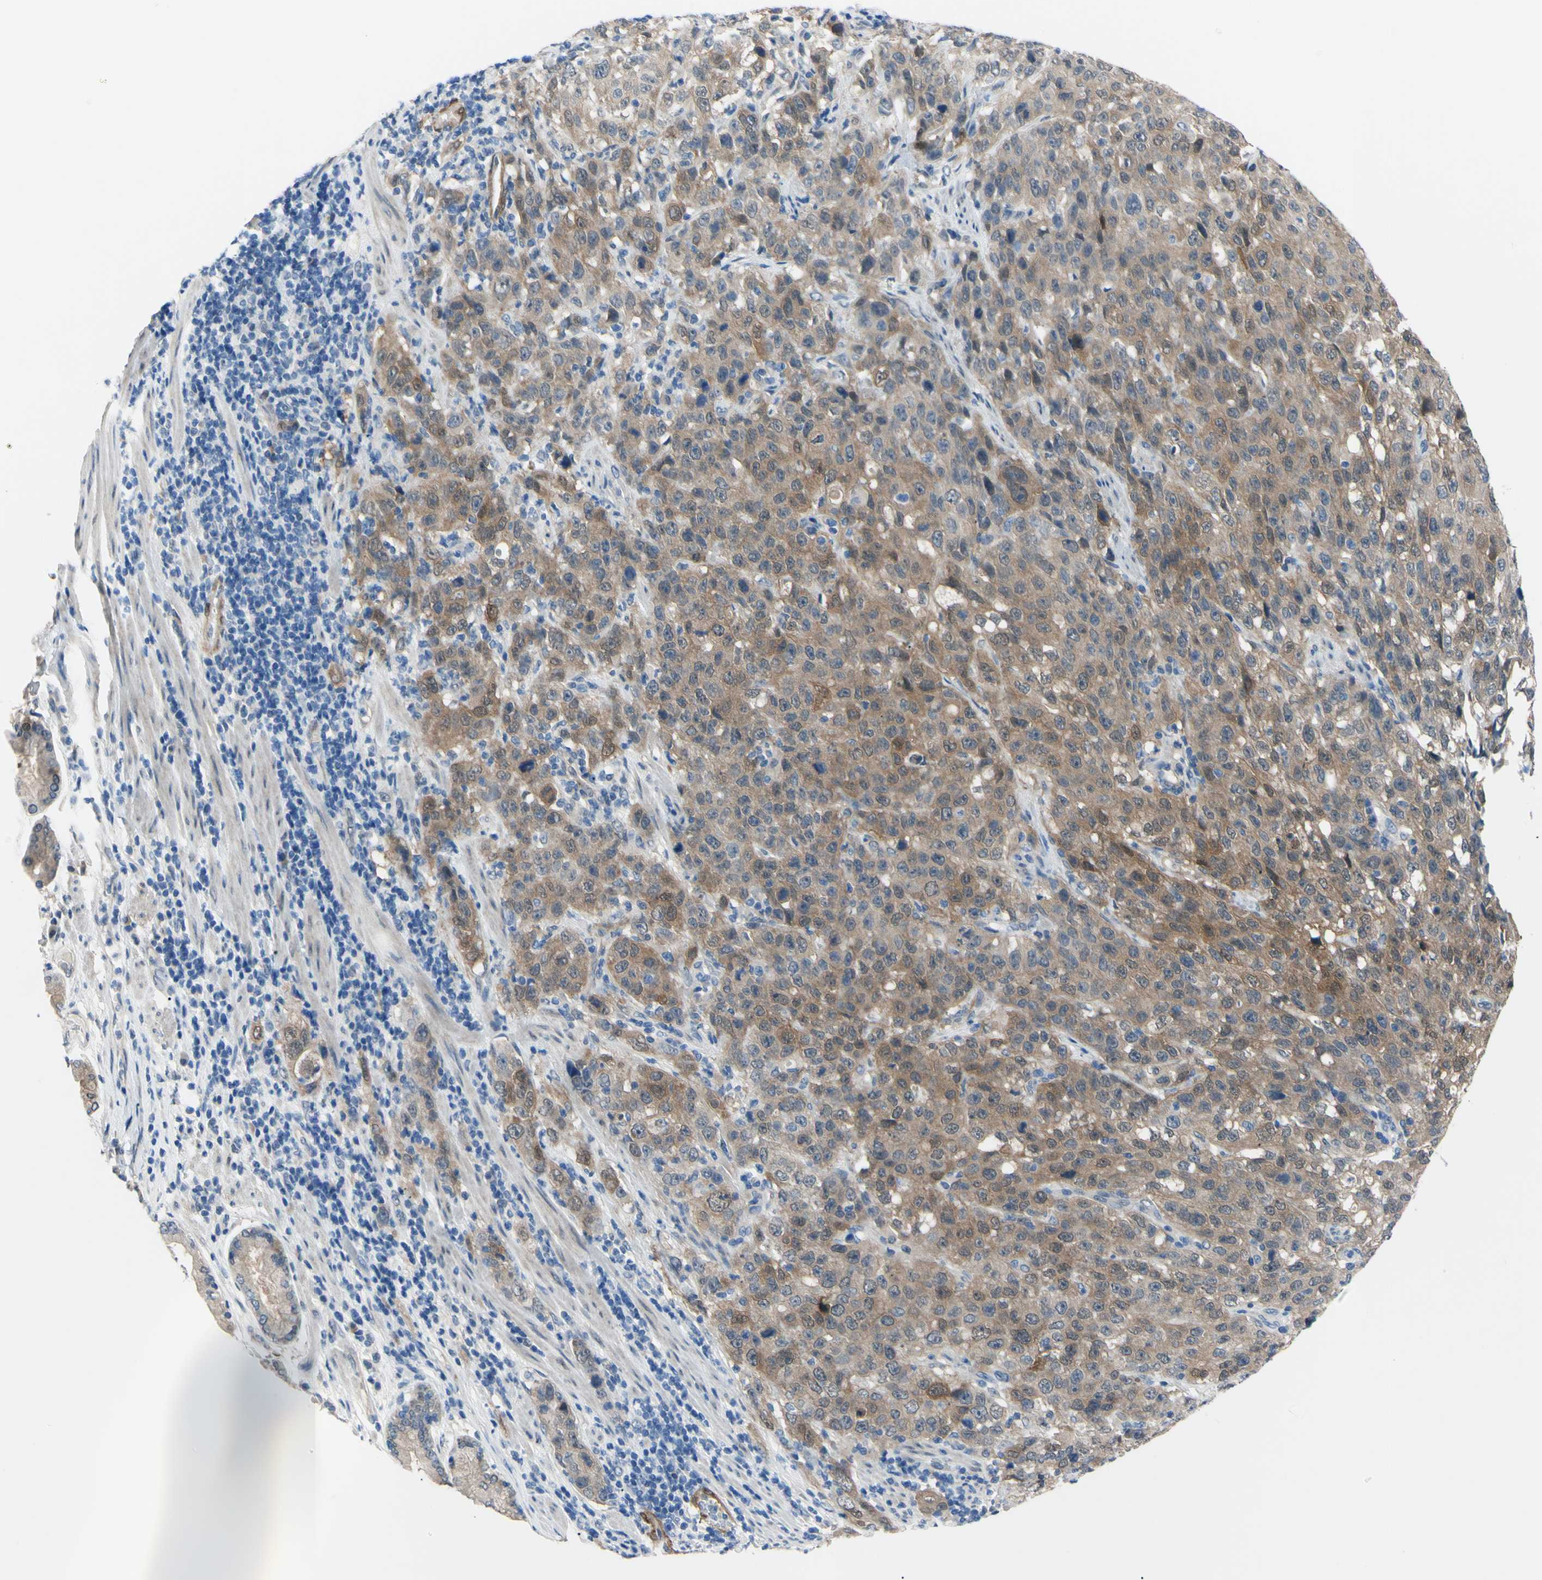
{"staining": {"intensity": "moderate", "quantity": ">75%", "location": "cytoplasmic/membranous"}, "tissue": "stomach cancer", "cell_type": "Tumor cells", "image_type": "cancer", "snomed": [{"axis": "morphology", "description": "Normal tissue, NOS"}, {"axis": "morphology", "description": "Adenocarcinoma, NOS"}, {"axis": "topography", "description": "Stomach"}], "caption": "Immunohistochemistry micrograph of neoplastic tissue: adenocarcinoma (stomach) stained using immunohistochemistry (IHC) shows medium levels of moderate protein expression localized specifically in the cytoplasmic/membranous of tumor cells, appearing as a cytoplasmic/membranous brown color.", "gene": "NOL3", "patient": {"sex": "male", "age": 48}}